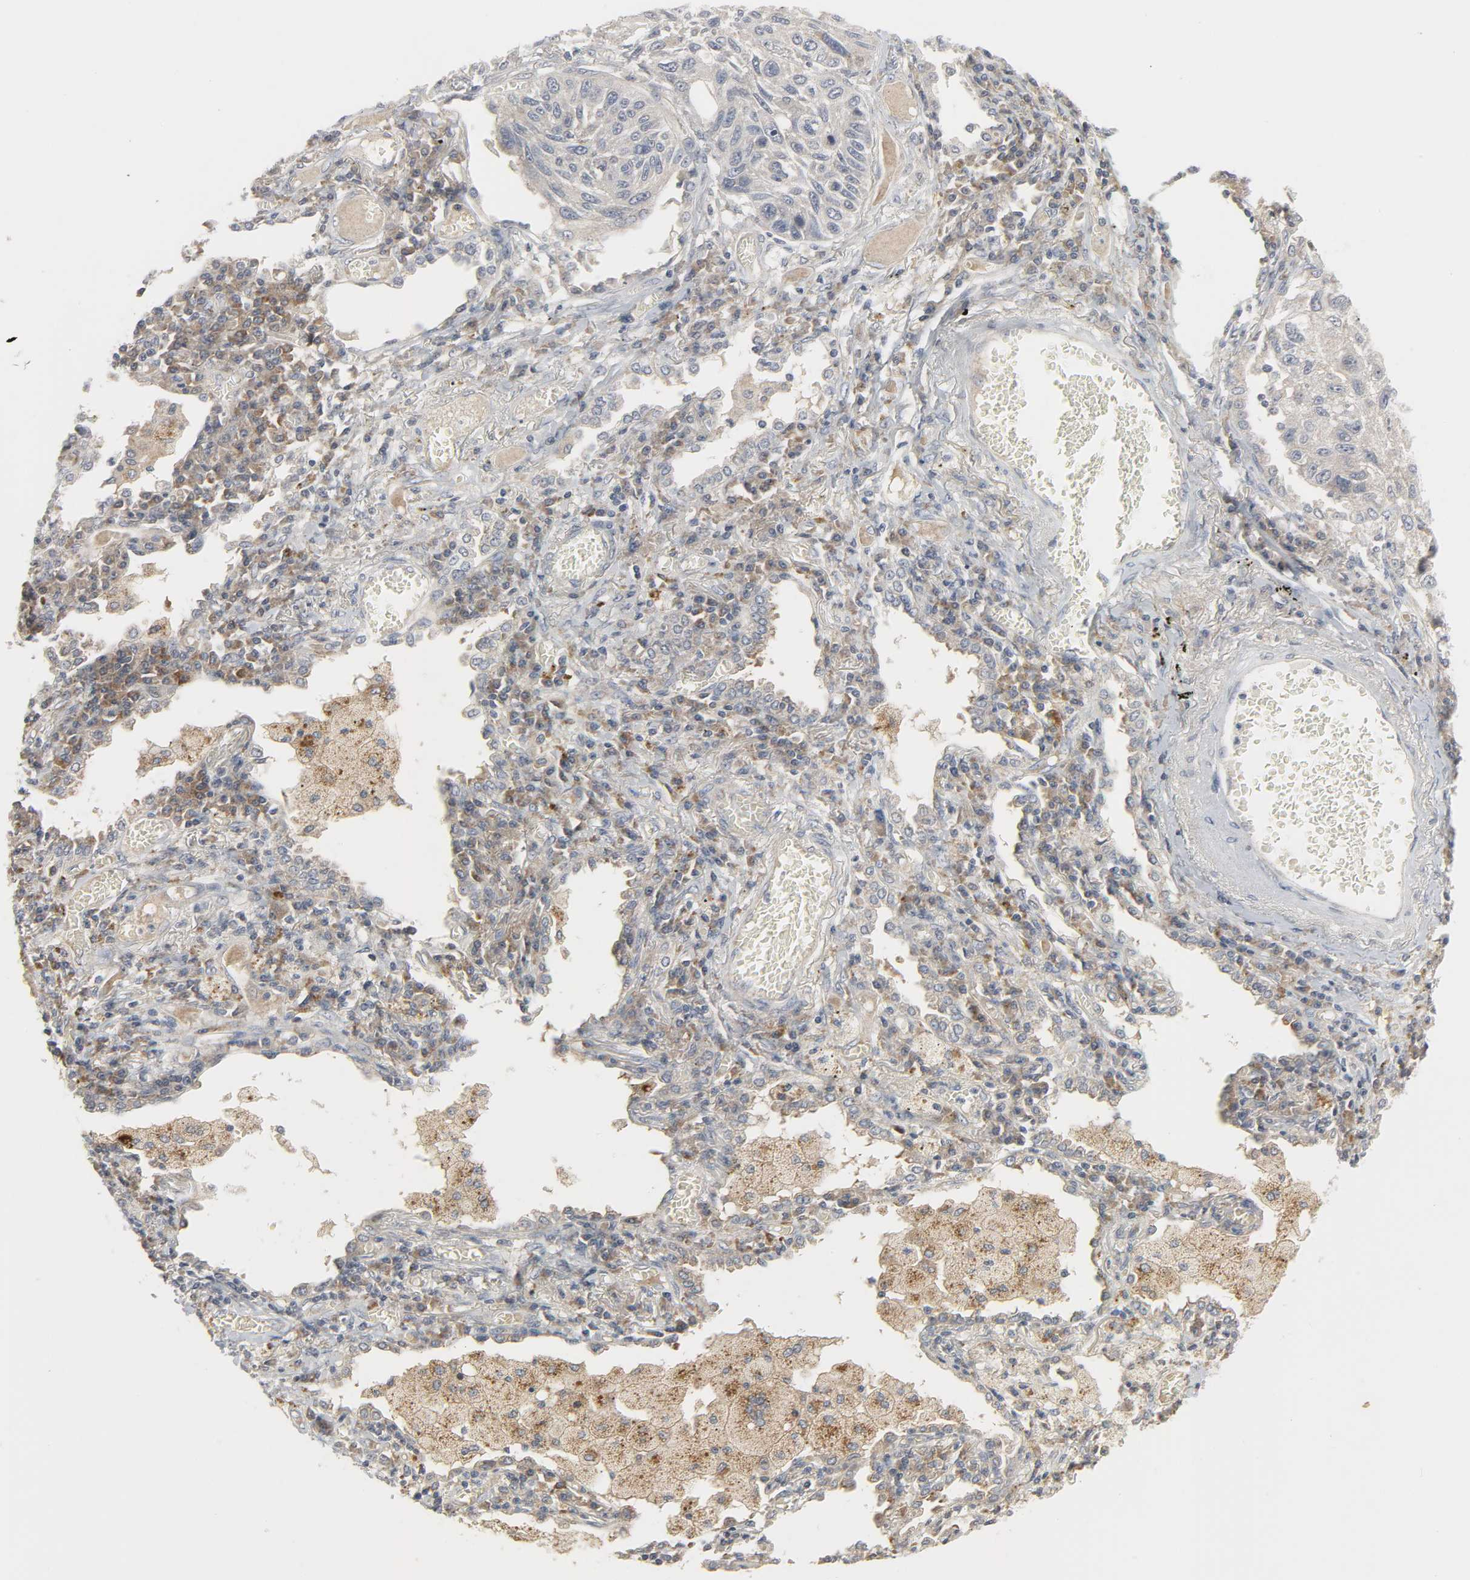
{"staining": {"intensity": "weak", "quantity": "25%-75%", "location": "cytoplasmic/membranous"}, "tissue": "lung cancer", "cell_type": "Tumor cells", "image_type": "cancer", "snomed": [{"axis": "morphology", "description": "Squamous cell carcinoma, NOS"}, {"axis": "topography", "description": "Lung"}], "caption": "The image shows a brown stain indicating the presence of a protein in the cytoplasmic/membranous of tumor cells in lung cancer (squamous cell carcinoma).", "gene": "CLIP1", "patient": {"sex": "male", "age": 71}}